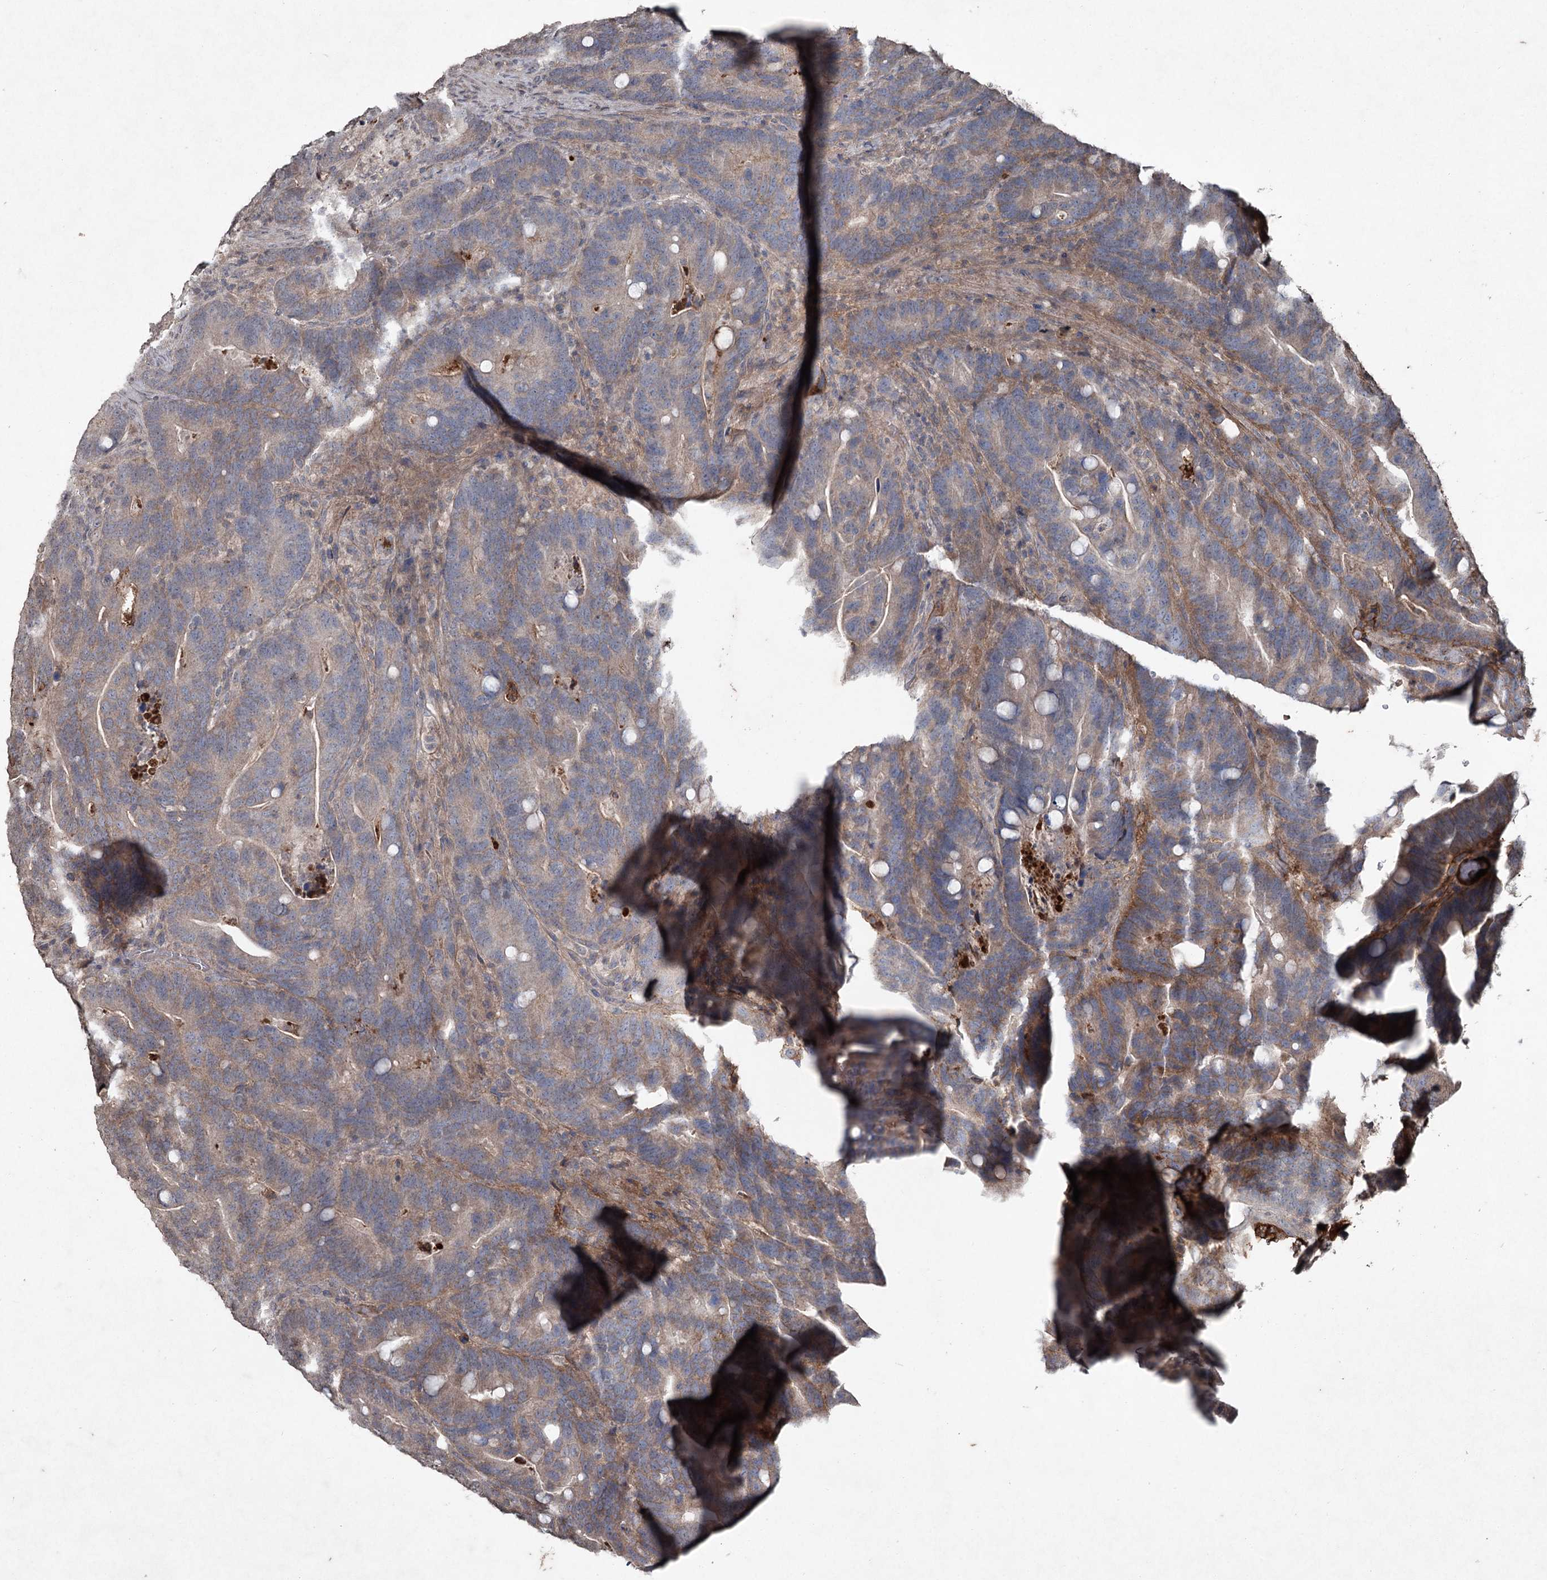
{"staining": {"intensity": "moderate", "quantity": "<25%", "location": "cytoplasmic/membranous"}, "tissue": "colorectal cancer", "cell_type": "Tumor cells", "image_type": "cancer", "snomed": [{"axis": "morphology", "description": "Adenocarcinoma, NOS"}, {"axis": "topography", "description": "Colon"}], "caption": "Immunohistochemistry (IHC) micrograph of neoplastic tissue: human colorectal cancer (adenocarcinoma) stained using immunohistochemistry exhibits low levels of moderate protein expression localized specifically in the cytoplasmic/membranous of tumor cells, appearing as a cytoplasmic/membranous brown color.", "gene": "PGLYRP2", "patient": {"sex": "female", "age": 66}}